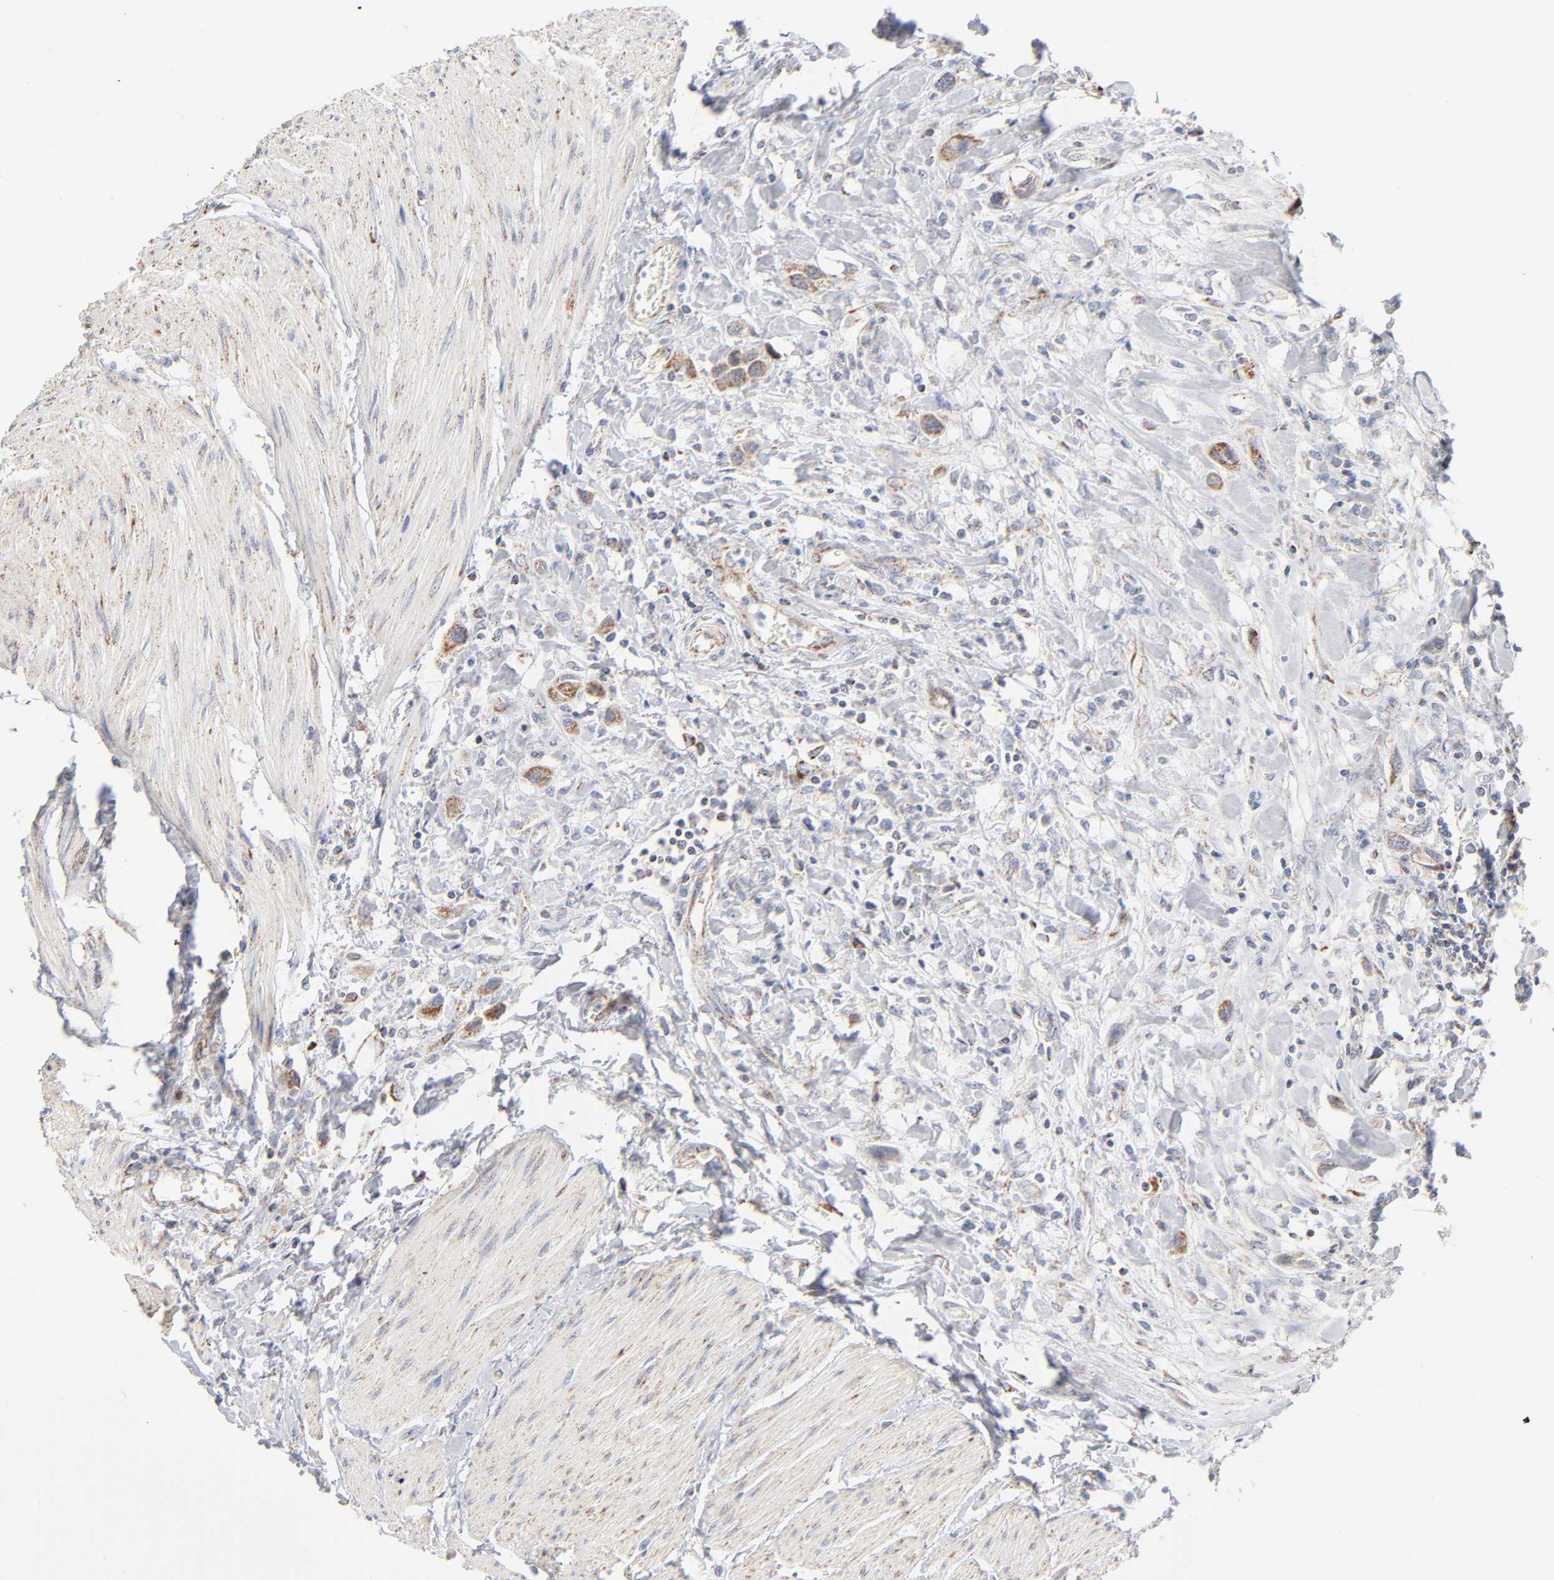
{"staining": {"intensity": "moderate", "quantity": ">75%", "location": "cytoplasmic/membranous"}, "tissue": "urothelial cancer", "cell_type": "Tumor cells", "image_type": "cancer", "snomed": [{"axis": "morphology", "description": "Urothelial carcinoma, High grade"}, {"axis": "topography", "description": "Urinary bladder"}], "caption": "Urothelial cancer stained with immunohistochemistry (IHC) reveals moderate cytoplasmic/membranous expression in about >75% of tumor cells.", "gene": "MRPL58", "patient": {"sex": "male", "age": 50}}